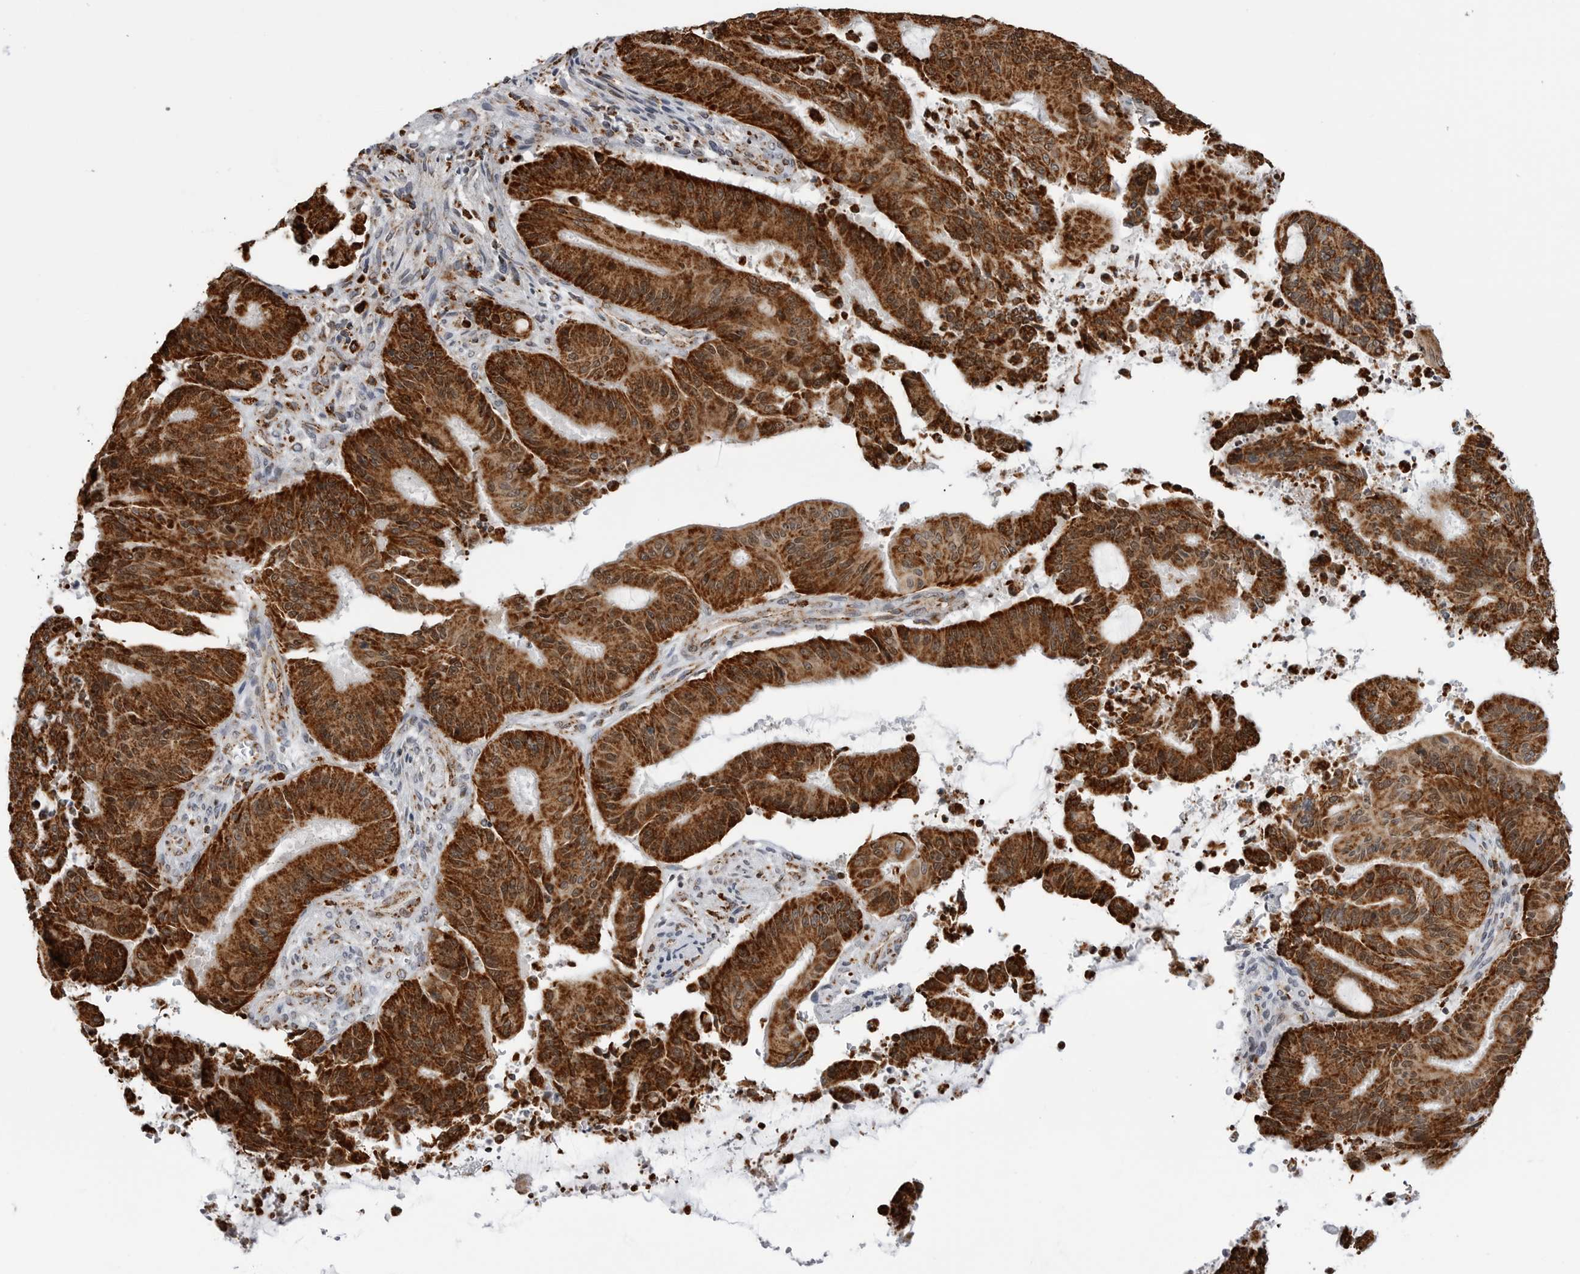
{"staining": {"intensity": "strong", "quantity": ">75%", "location": "cytoplasmic/membranous"}, "tissue": "liver cancer", "cell_type": "Tumor cells", "image_type": "cancer", "snomed": [{"axis": "morphology", "description": "Normal tissue, NOS"}, {"axis": "morphology", "description": "Cholangiocarcinoma"}, {"axis": "topography", "description": "Liver"}, {"axis": "topography", "description": "Peripheral nerve tissue"}], "caption": "About >75% of tumor cells in human liver cholangiocarcinoma display strong cytoplasmic/membranous protein positivity as visualized by brown immunohistochemical staining.", "gene": "COX5A", "patient": {"sex": "female", "age": 73}}